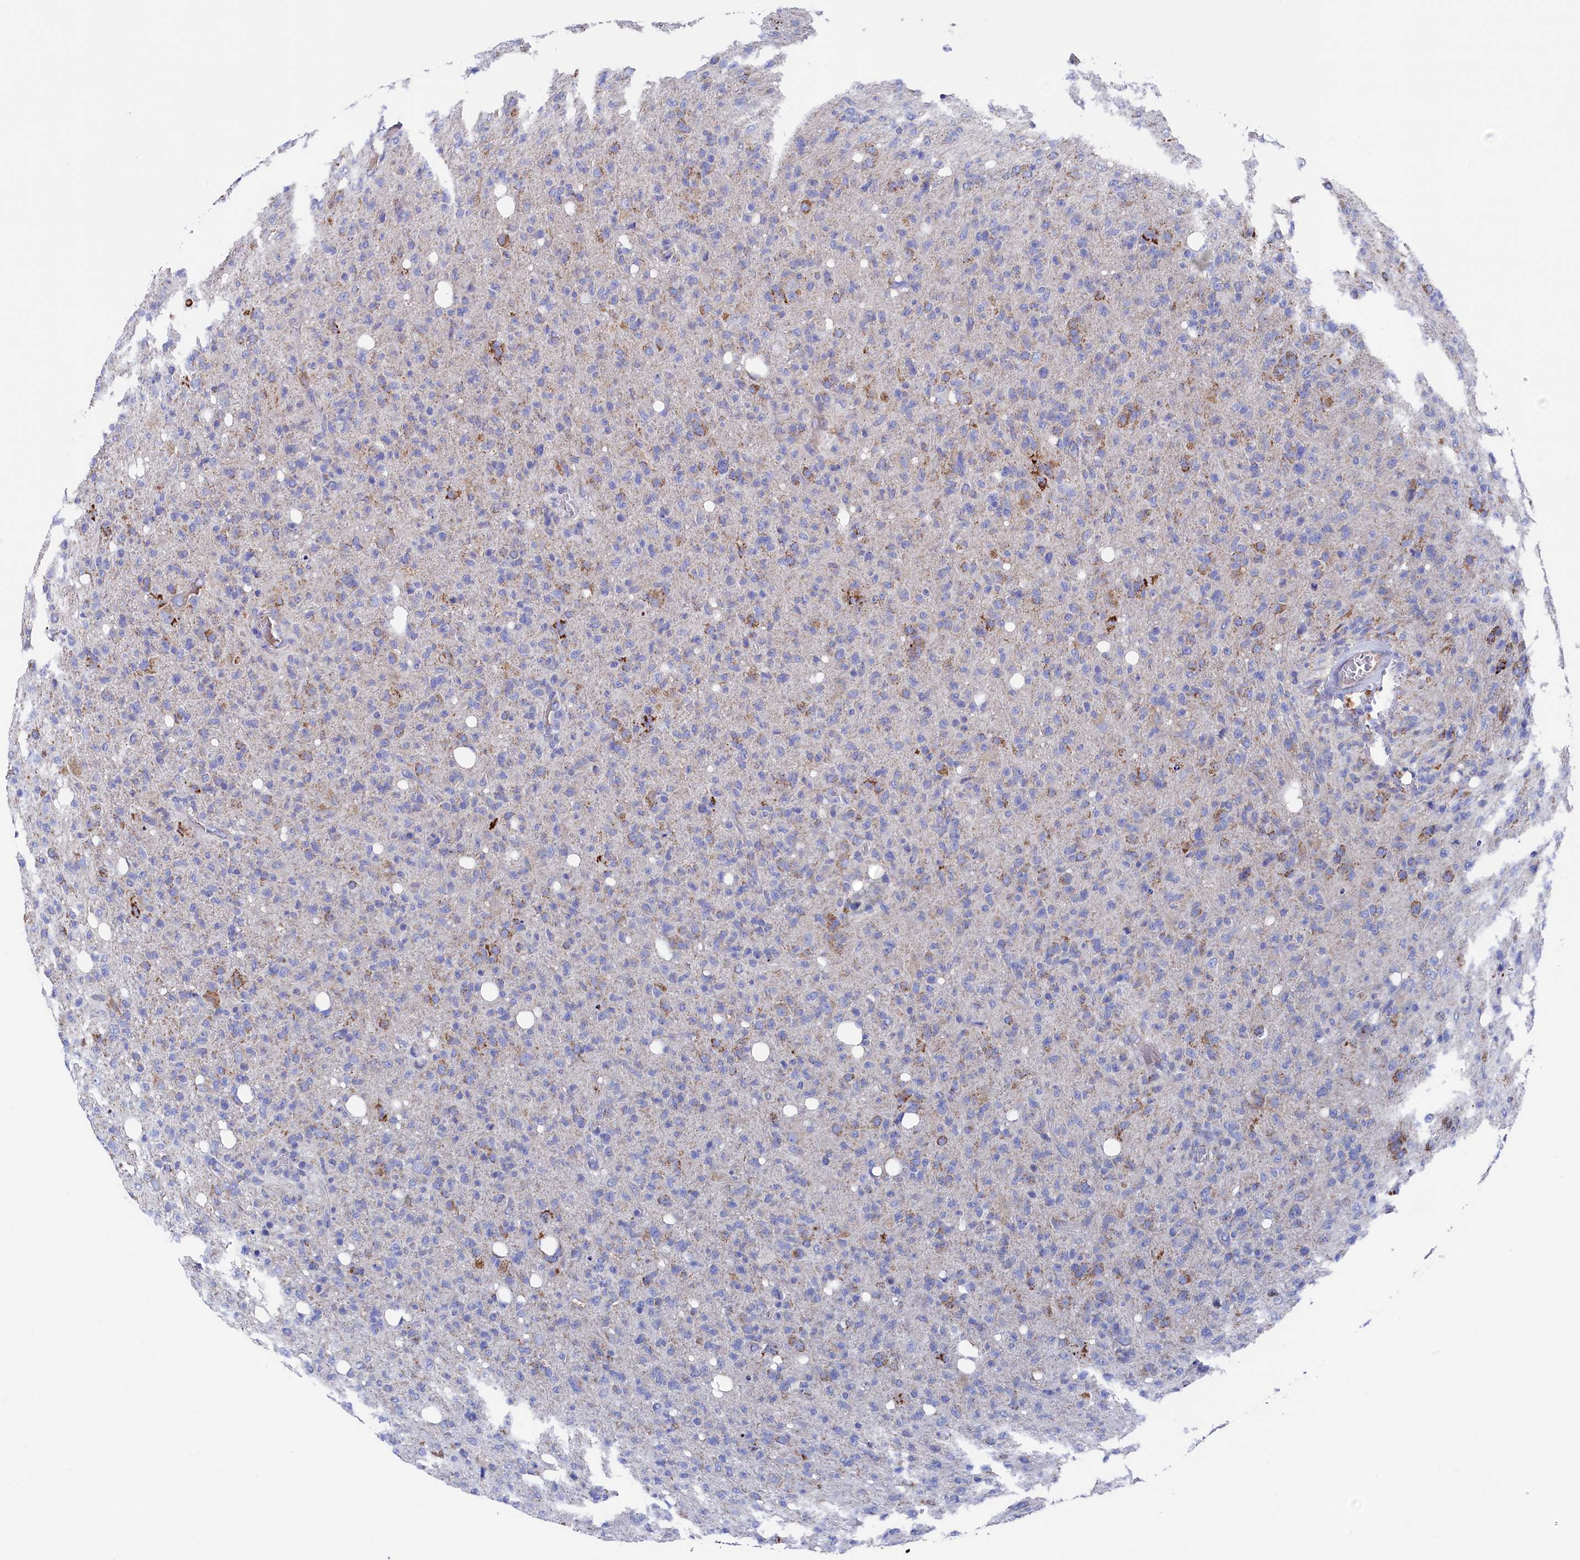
{"staining": {"intensity": "negative", "quantity": "none", "location": "none"}, "tissue": "glioma", "cell_type": "Tumor cells", "image_type": "cancer", "snomed": [{"axis": "morphology", "description": "Glioma, malignant, High grade"}, {"axis": "topography", "description": "Brain"}], "caption": "The micrograph demonstrates no staining of tumor cells in malignant glioma (high-grade).", "gene": "MMAB", "patient": {"sex": "female", "age": 57}}